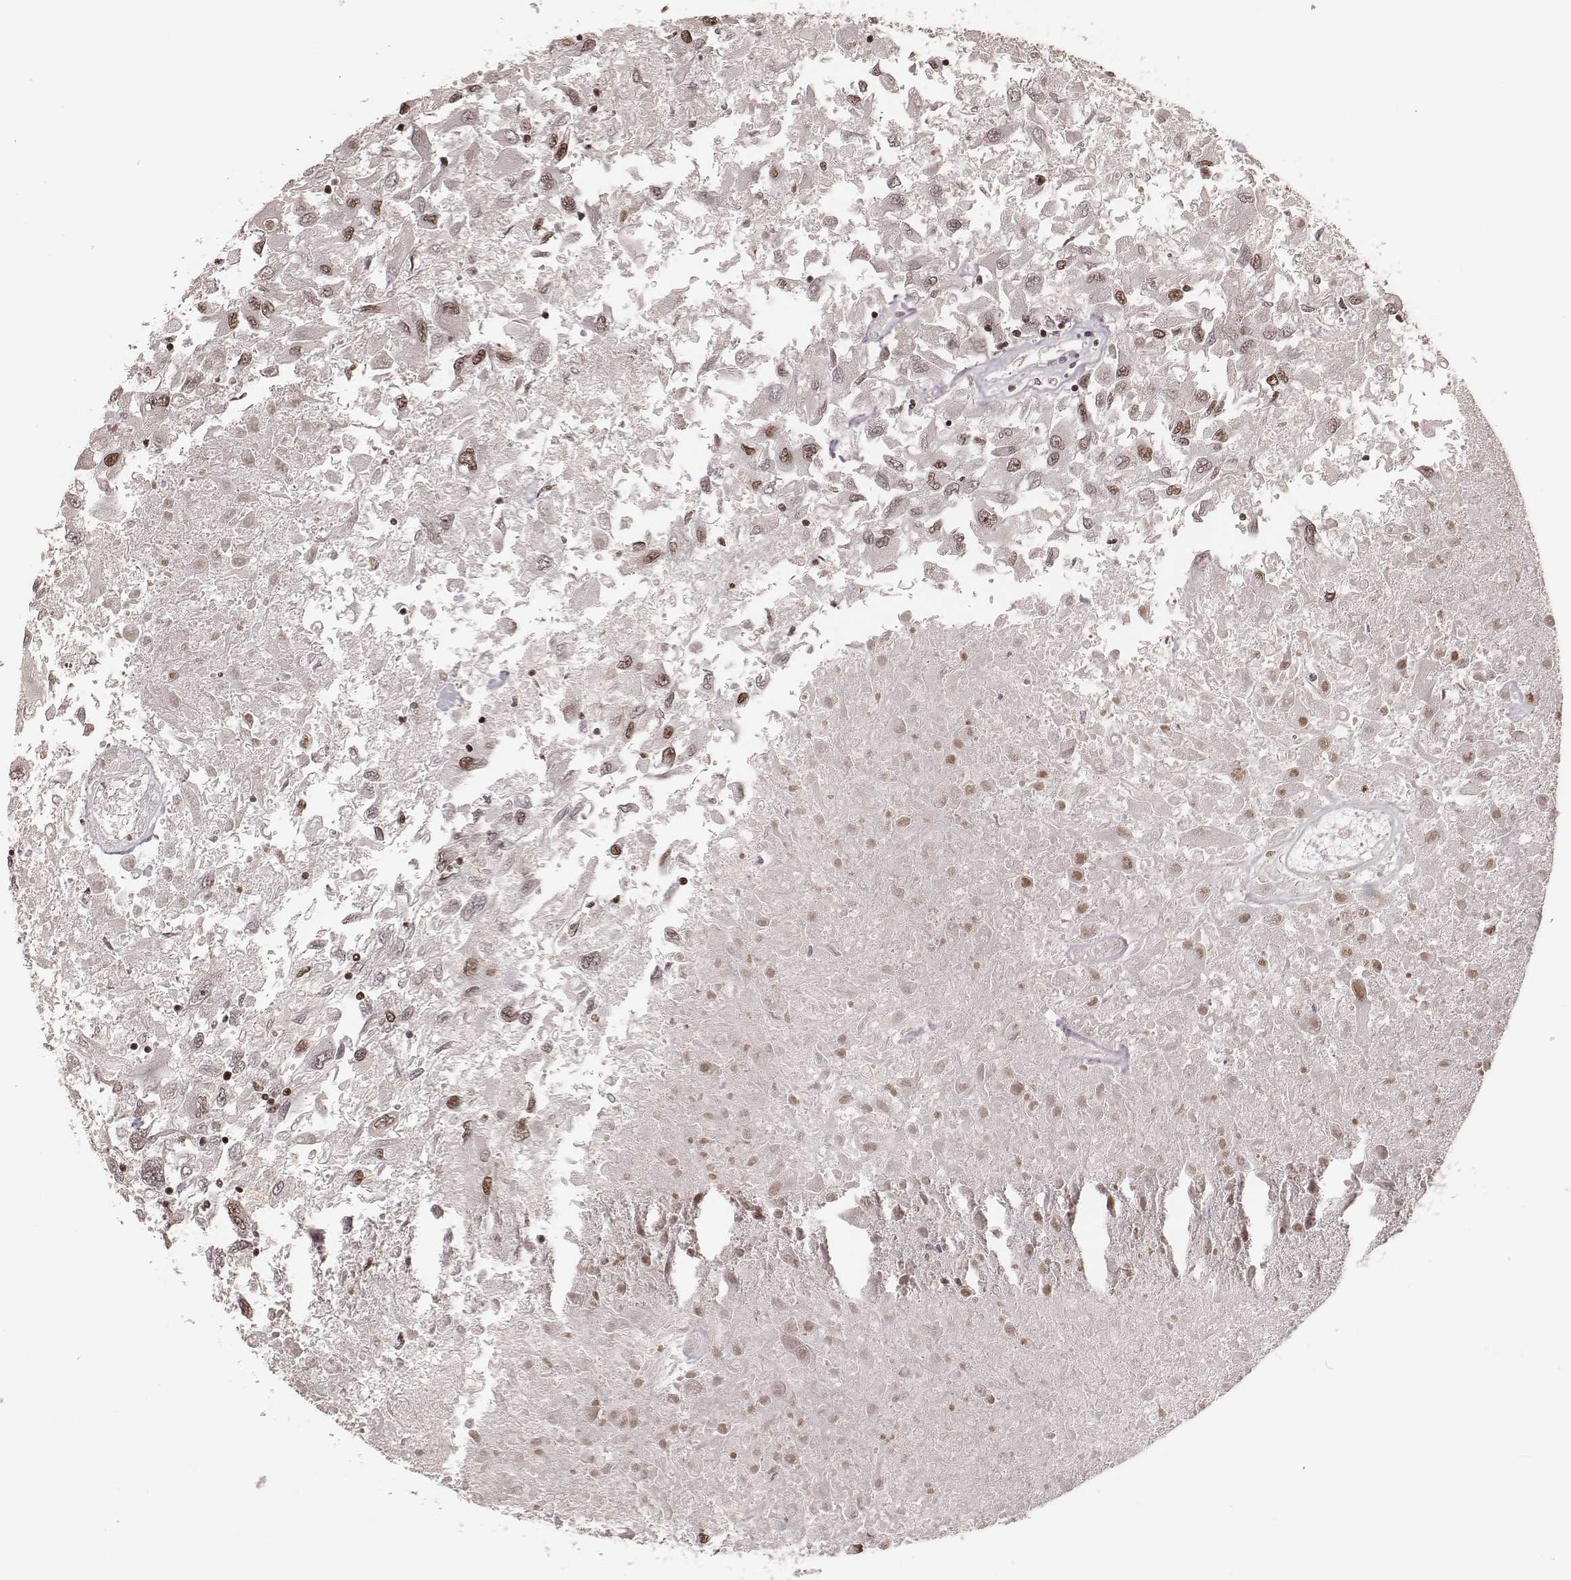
{"staining": {"intensity": "moderate", "quantity": ">75%", "location": "nuclear"}, "tissue": "renal cancer", "cell_type": "Tumor cells", "image_type": "cancer", "snomed": [{"axis": "morphology", "description": "Adenocarcinoma, NOS"}, {"axis": "topography", "description": "Kidney"}], "caption": "Approximately >75% of tumor cells in adenocarcinoma (renal) reveal moderate nuclear protein expression as visualized by brown immunohistochemical staining.", "gene": "PARP1", "patient": {"sex": "female", "age": 76}}